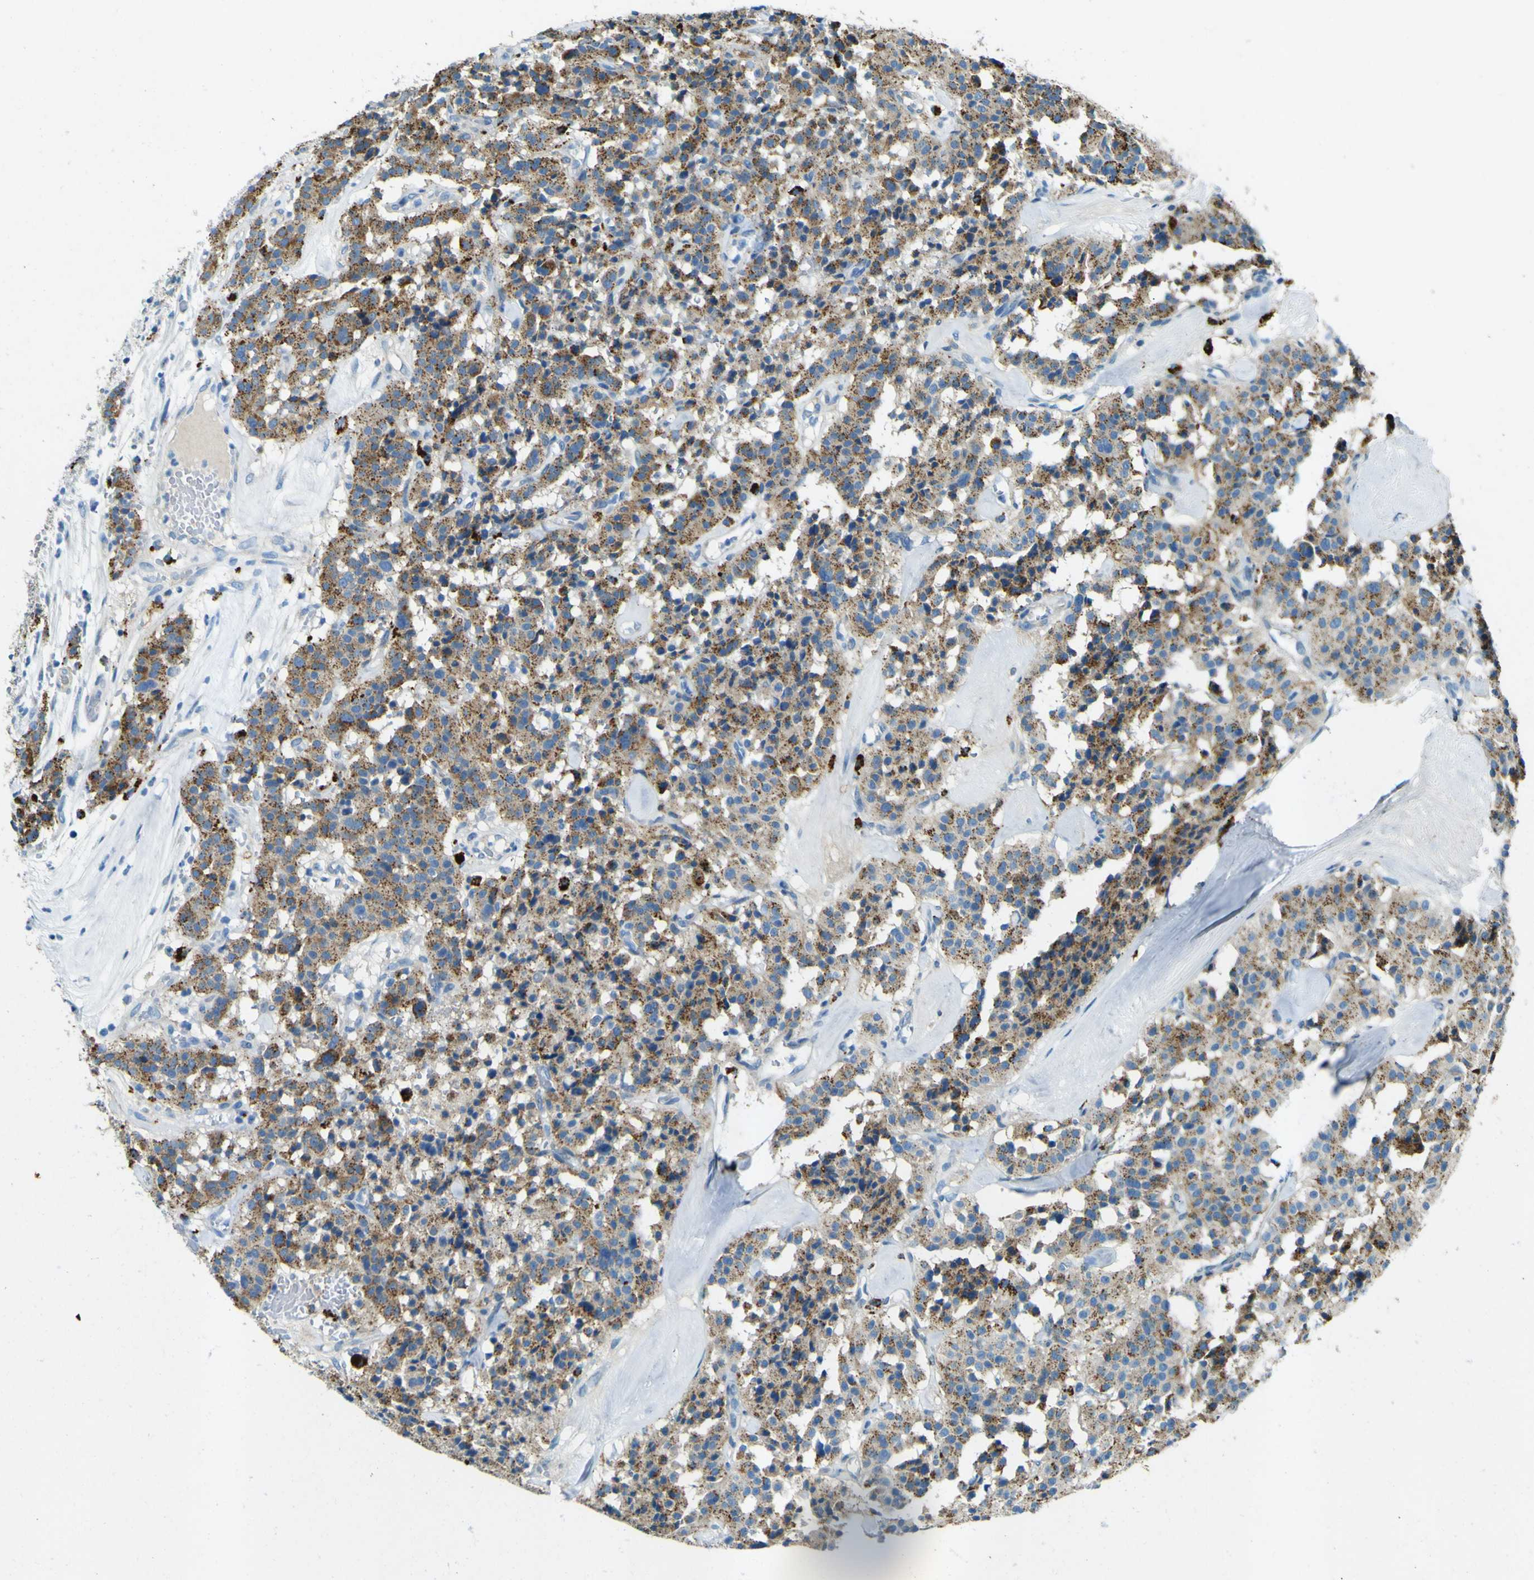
{"staining": {"intensity": "moderate", "quantity": ">75%", "location": "cytoplasmic/membranous"}, "tissue": "carcinoid", "cell_type": "Tumor cells", "image_type": "cancer", "snomed": [{"axis": "morphology", "description": "Carcinoid, malignant, NOS"}, {"axis": "topography", "description": "Lung"}], "caption": "Approximately >75% of tumor cells in human malignant carcinoid demonstrate moderate cytoplasmic/membranous protein staining as visualized by brown immunohistochemical staining.", "gene": "PDE9A", "patient": {"sex": "male", "age": 30}}